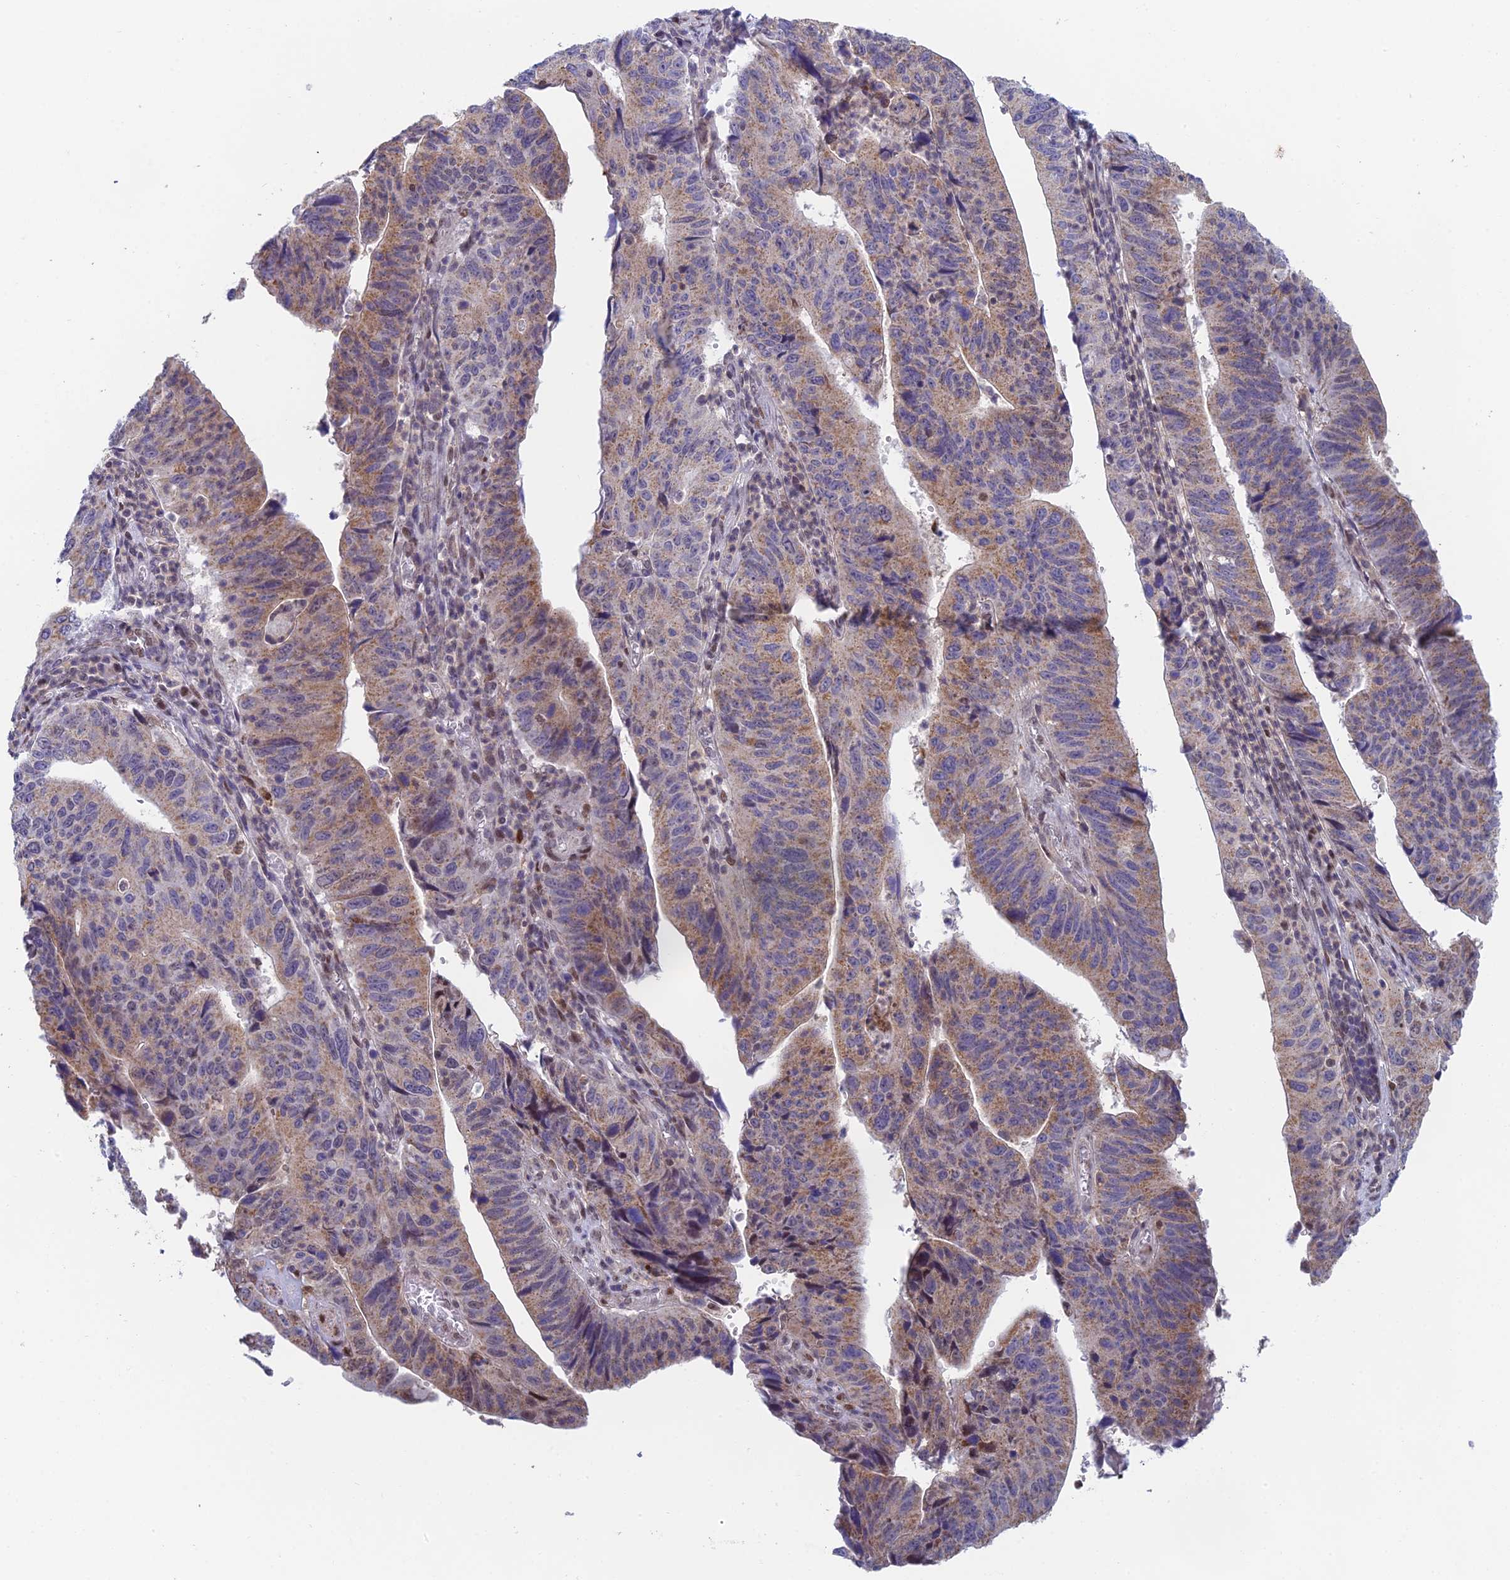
{"staining": {"intensity": "moderate", "quantity": ">75%", "location": "cytoplasmic/membranous"}, "tissue": "stomach cancer", "cell_type": "Tumor cells", "image_type": "cancer", "snomed": [{"axis": "morphology", "description": "Adenocarcinoma, NOS"}, {"axis": "topography", "description": "Stomach"}], "caption": "IHC of human stomach cancer demonstrates medium levels of moderate cytoplasmic/membranous positivity in approximately >75% of tumor cells.", "gene": "MRPL17", "patient": {"sex": "male", "age": 59}}